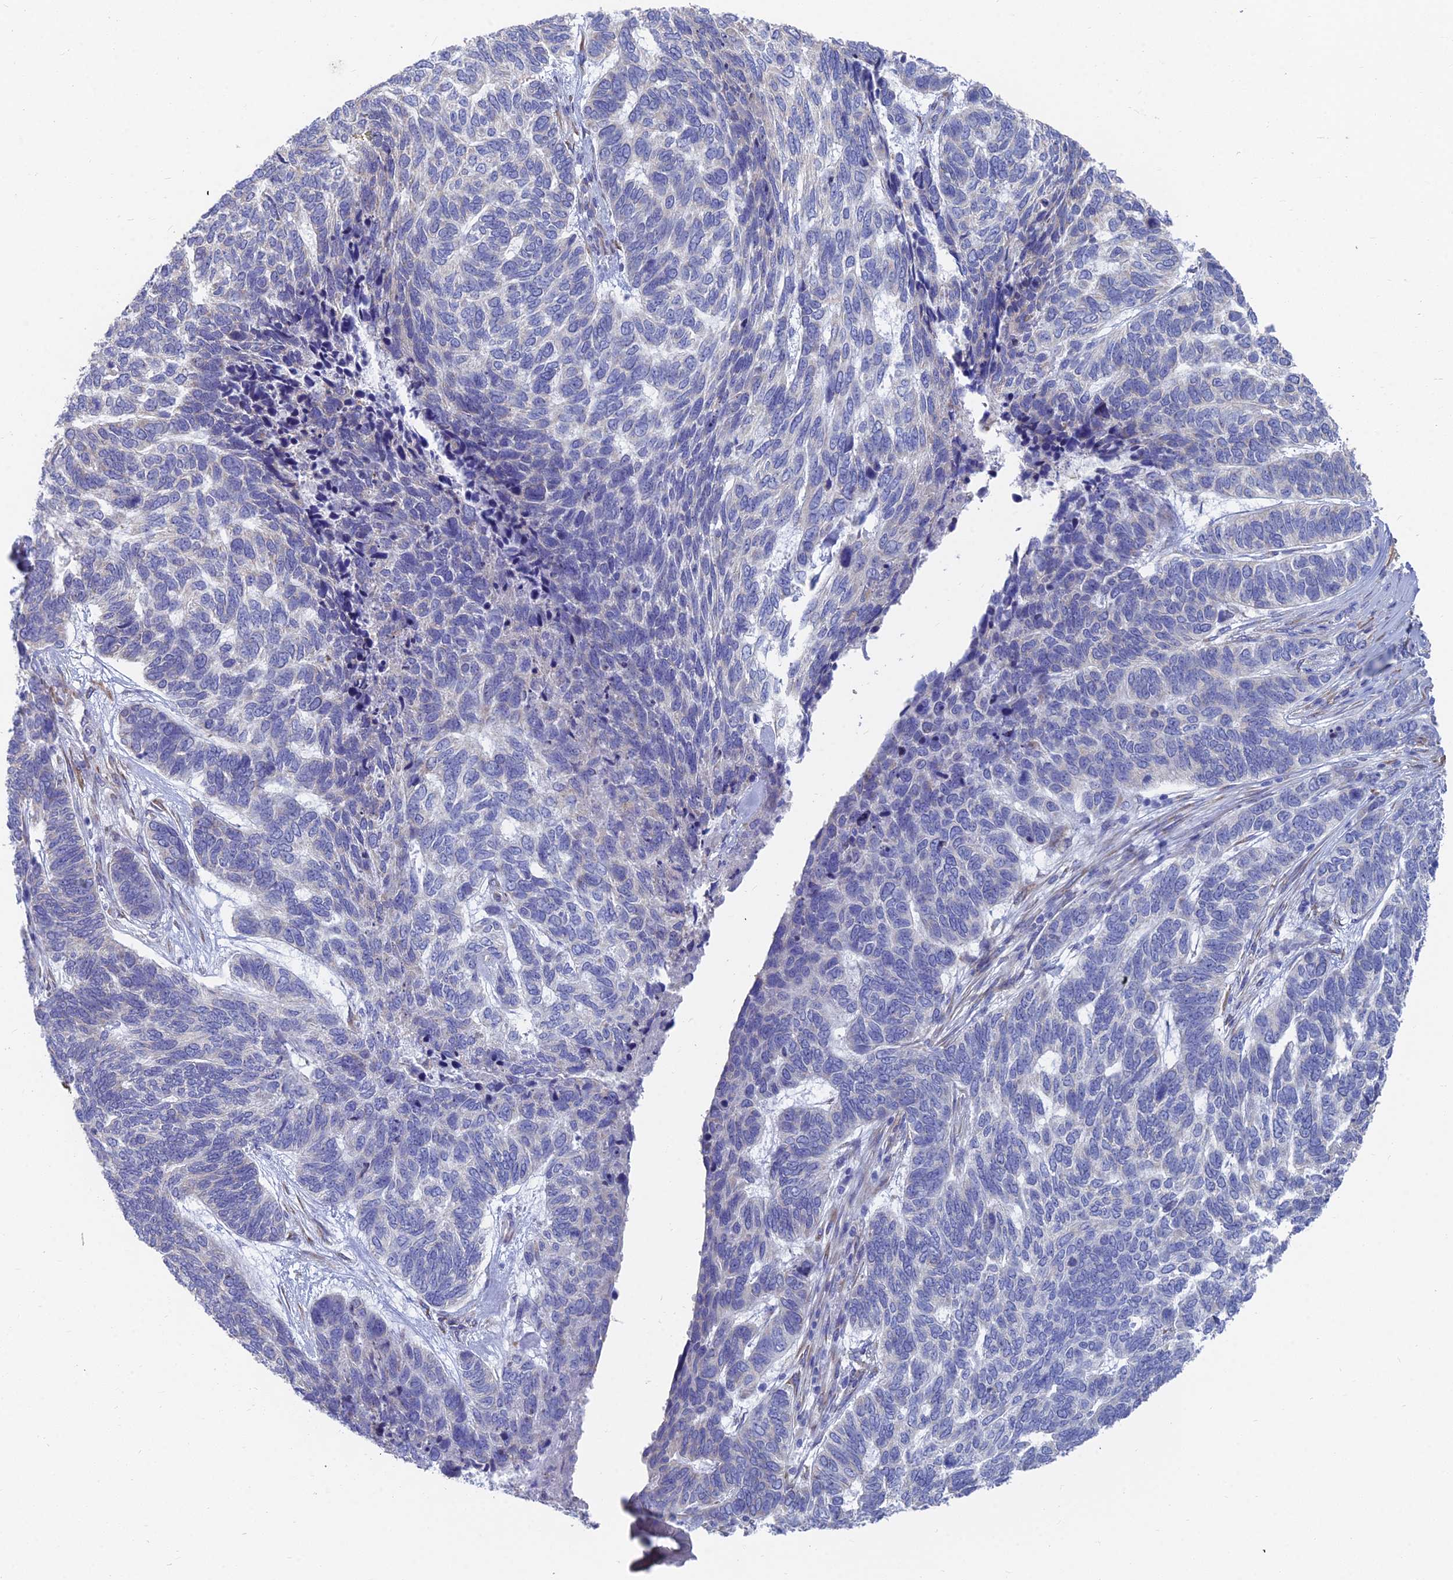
{"staining": {"intensity": "negative", "quantity": "none", "location": "none"}, "tissue": "skin cancer", "cell_type": "Tumor cells", "image_type": "cancer", "snomed": [{"axis": "morphology", "description": "Basal cell carcinoma"}, {"axis": "topography", "description": "Skin"}], "caption": "High power microscopy micrograph of an IHC histopathology image of skin cancer (basal cell carcinoma), revealing no significant positivity in tumor cells.", "gene": "TNNT3", "patient": {"sex": "female", "age": 65}}